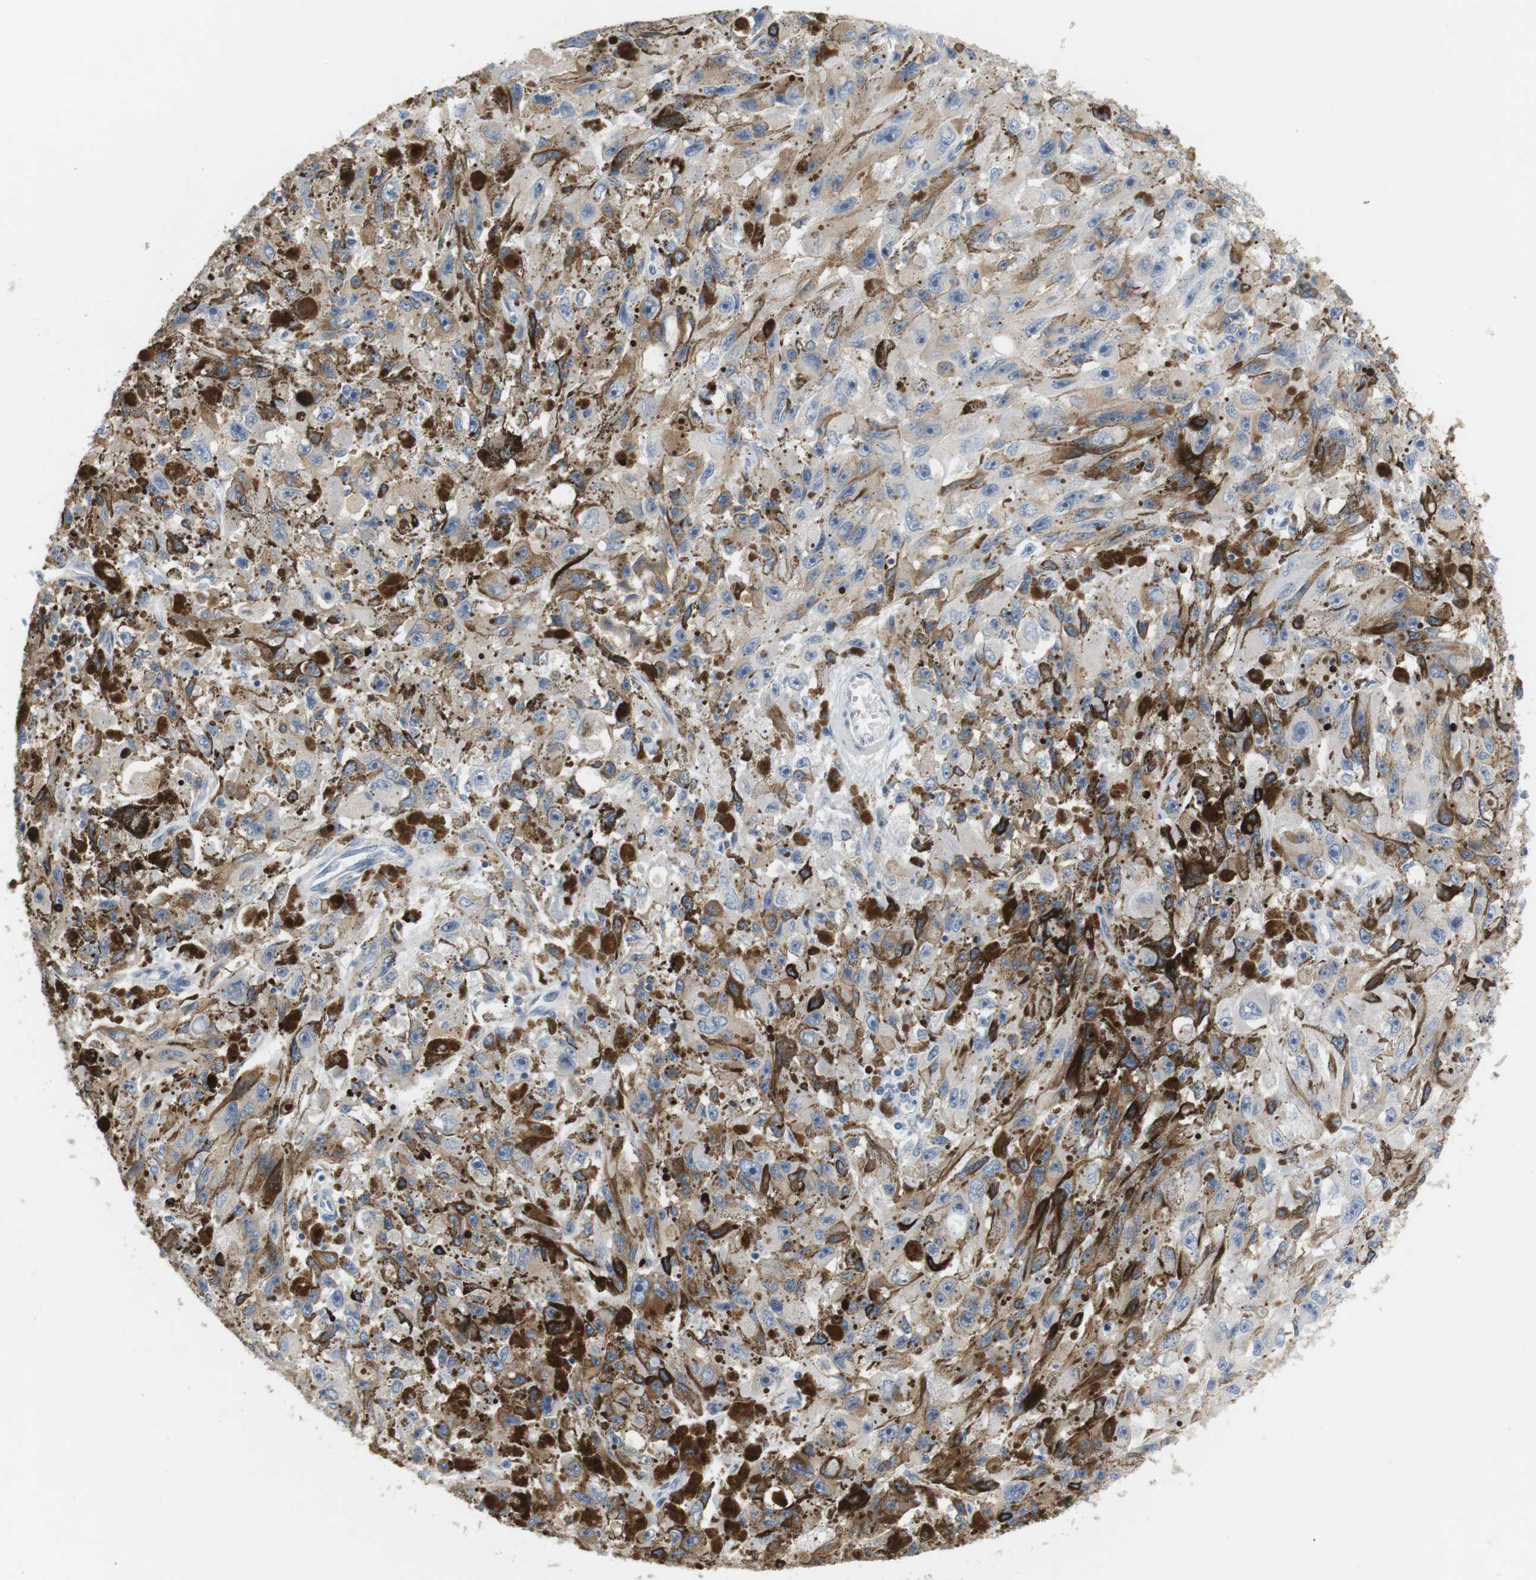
{"staining": {"intensity": "weak", "quantity": "25%-75%", "location": "cytoplasmic/membranous"}, "tissue": "melanoma", "cell_type": "Tumor cells", "image_type": "cancer", "snomed": [{"axis": "morphology", "description": "Malignant melanoma, NOS"}, {"axis": "topography", "description": "Skin"}], "caption": "Malignant melanoma stained for a protein reveals weak cytoplasmic/membranous positivity in tumor cells.", "gene": "CD300E", "patient": {"sex": "female", "age": 104}}